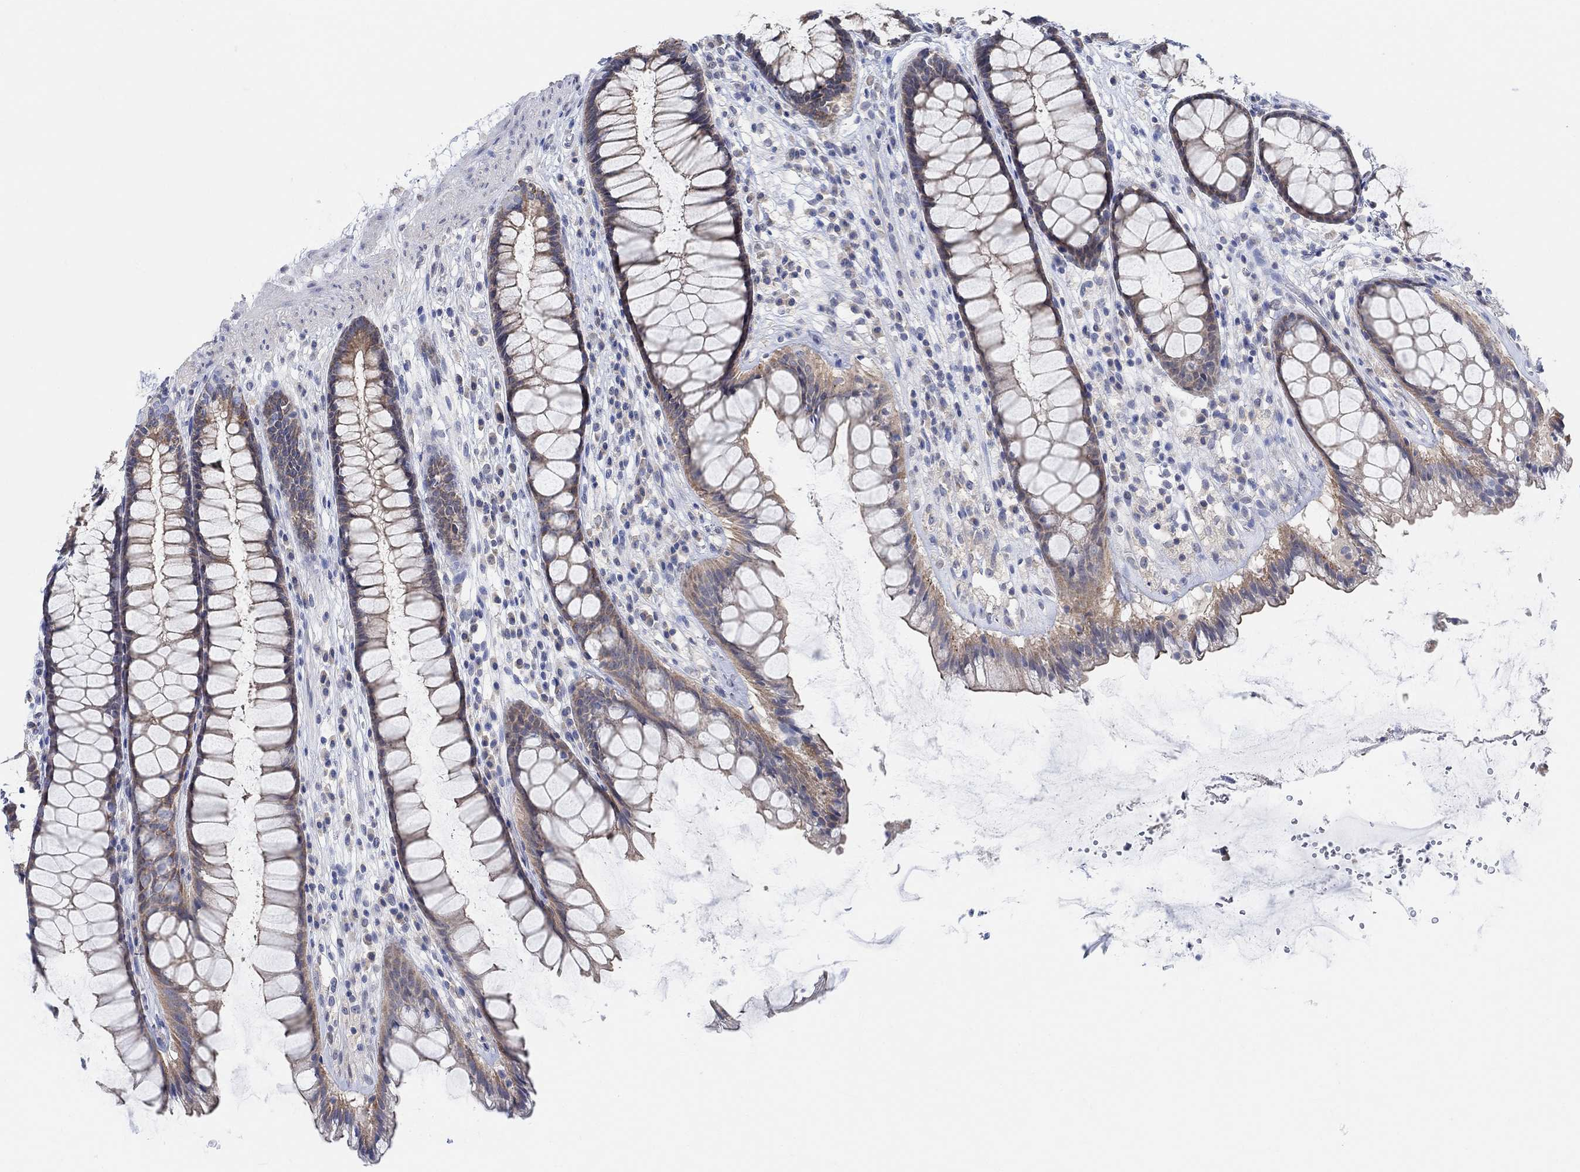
{"staining": {"intensity": "moderate", "quantity": "25%-75%", "location": "cytoplasmic/membranous"}, "tissue": "rectum", "cell_type": "Glandular cells", "image_type": "normal", "snomed": [{"axis": "morphology", "description": "Normal tissue, NOS"}, {"axis": "topography", "description": "Rectum"}], "caption": "Unremarkable rectum was stained to show a protein in brown. There is medium levels of moderate cytoplasmic/membranous positivity in approximately 25%-75% of glandular cells. (Brightfield microscopy of DAB IHC at high magnification).", "gene": "RIMS1", "patient": {"sex": "male", "age": 72}}